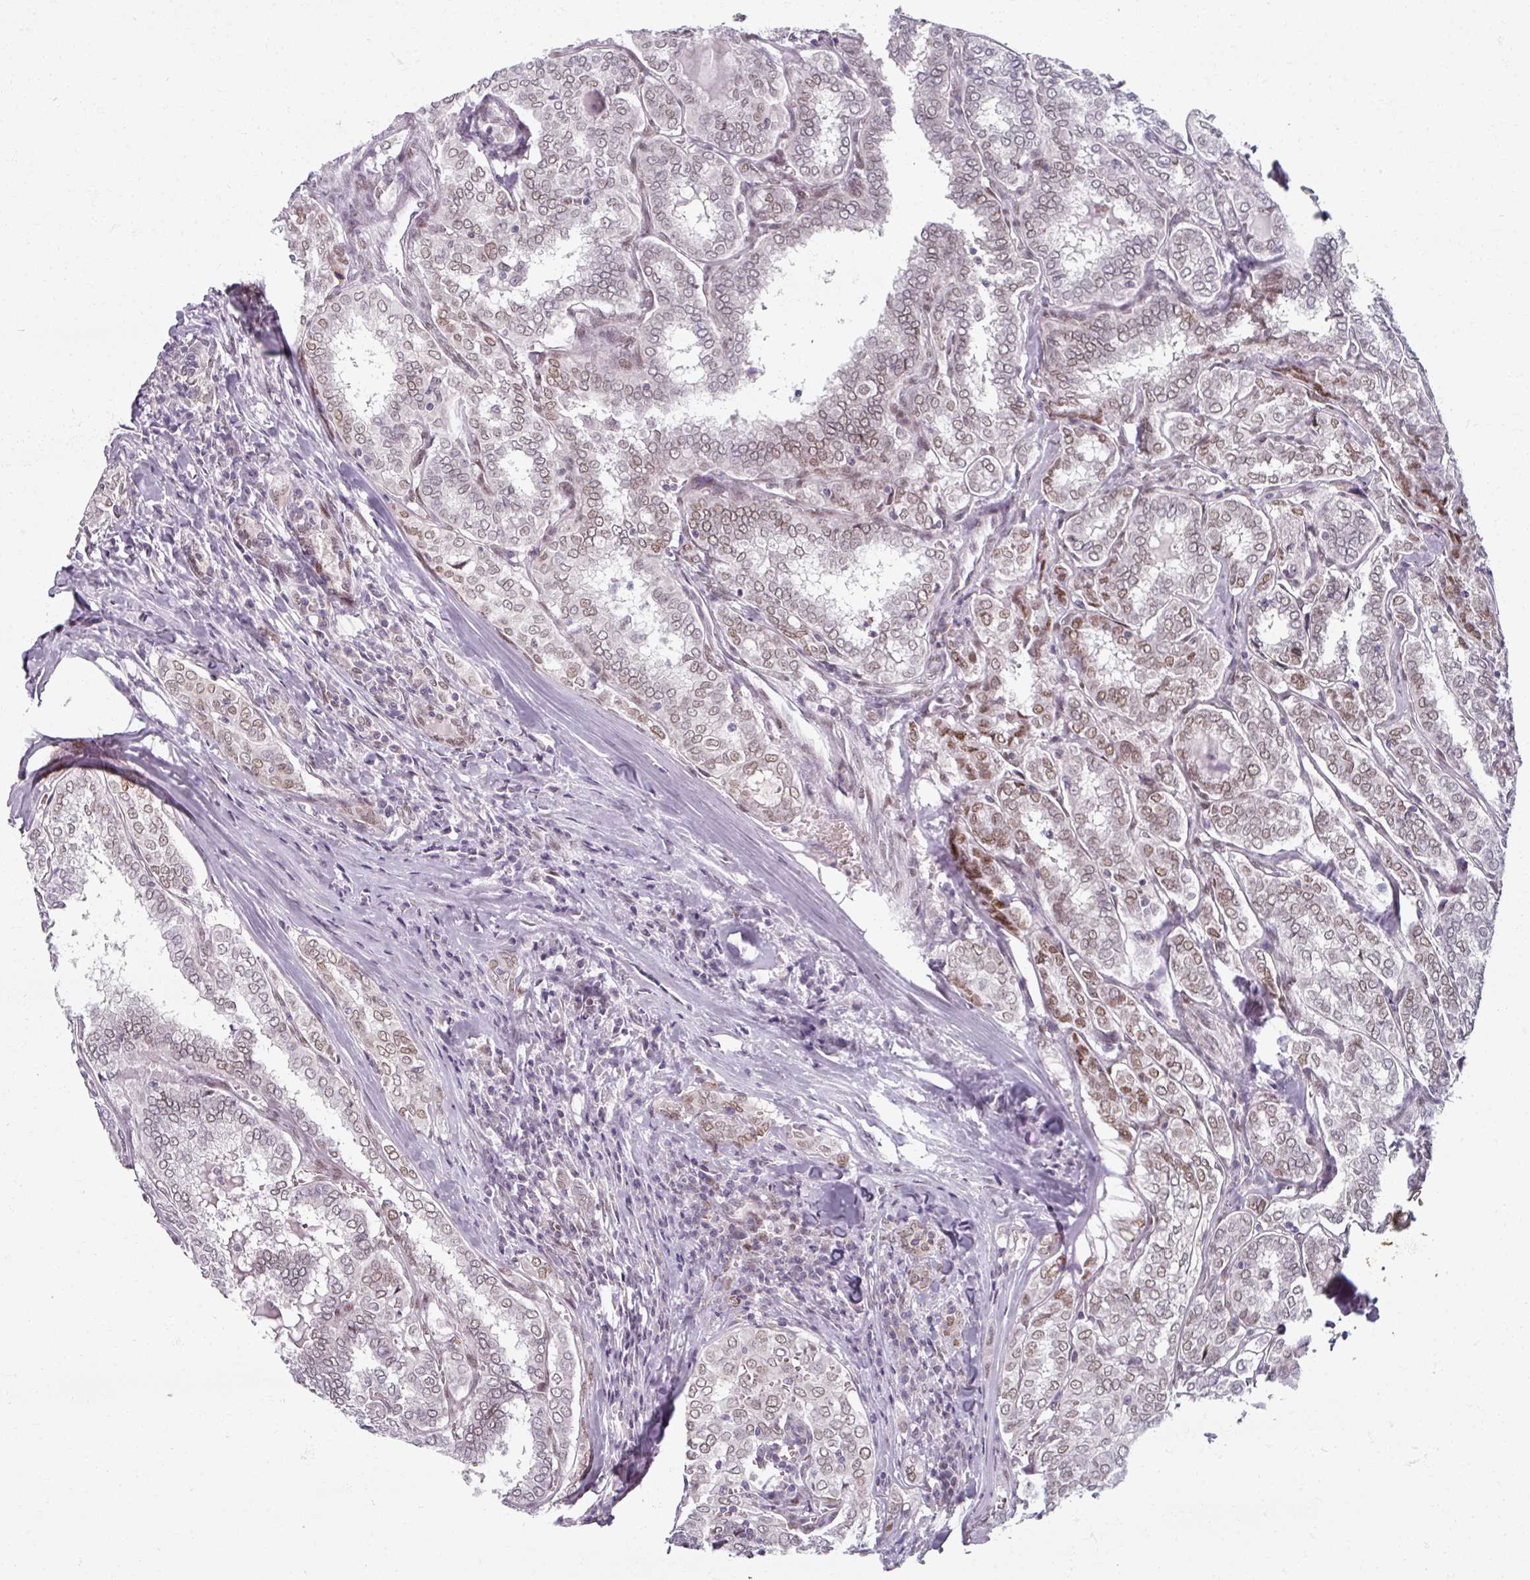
{"staining": {"intensity": "moderate", "quantity": ">75%", "location": "nuclear"}, "tissue": "thyroid cancer", "cell_type": "Tumor cells", "image_type": "cancer", "snomed": [{"axis": "morphology", "description": "Papillary adenocarcinoma, NOS"}, {"axis": "topography", "description": "Thyroid gland"}], "caption": "The image shows immunohistochemical staining of thyroid papillary adenocarcinoma. There is moderate nuclear expression is present in about >75% of tumor cells.", "gene": "RIPOR3", "patient": {"sex": "female", "age": 30}}